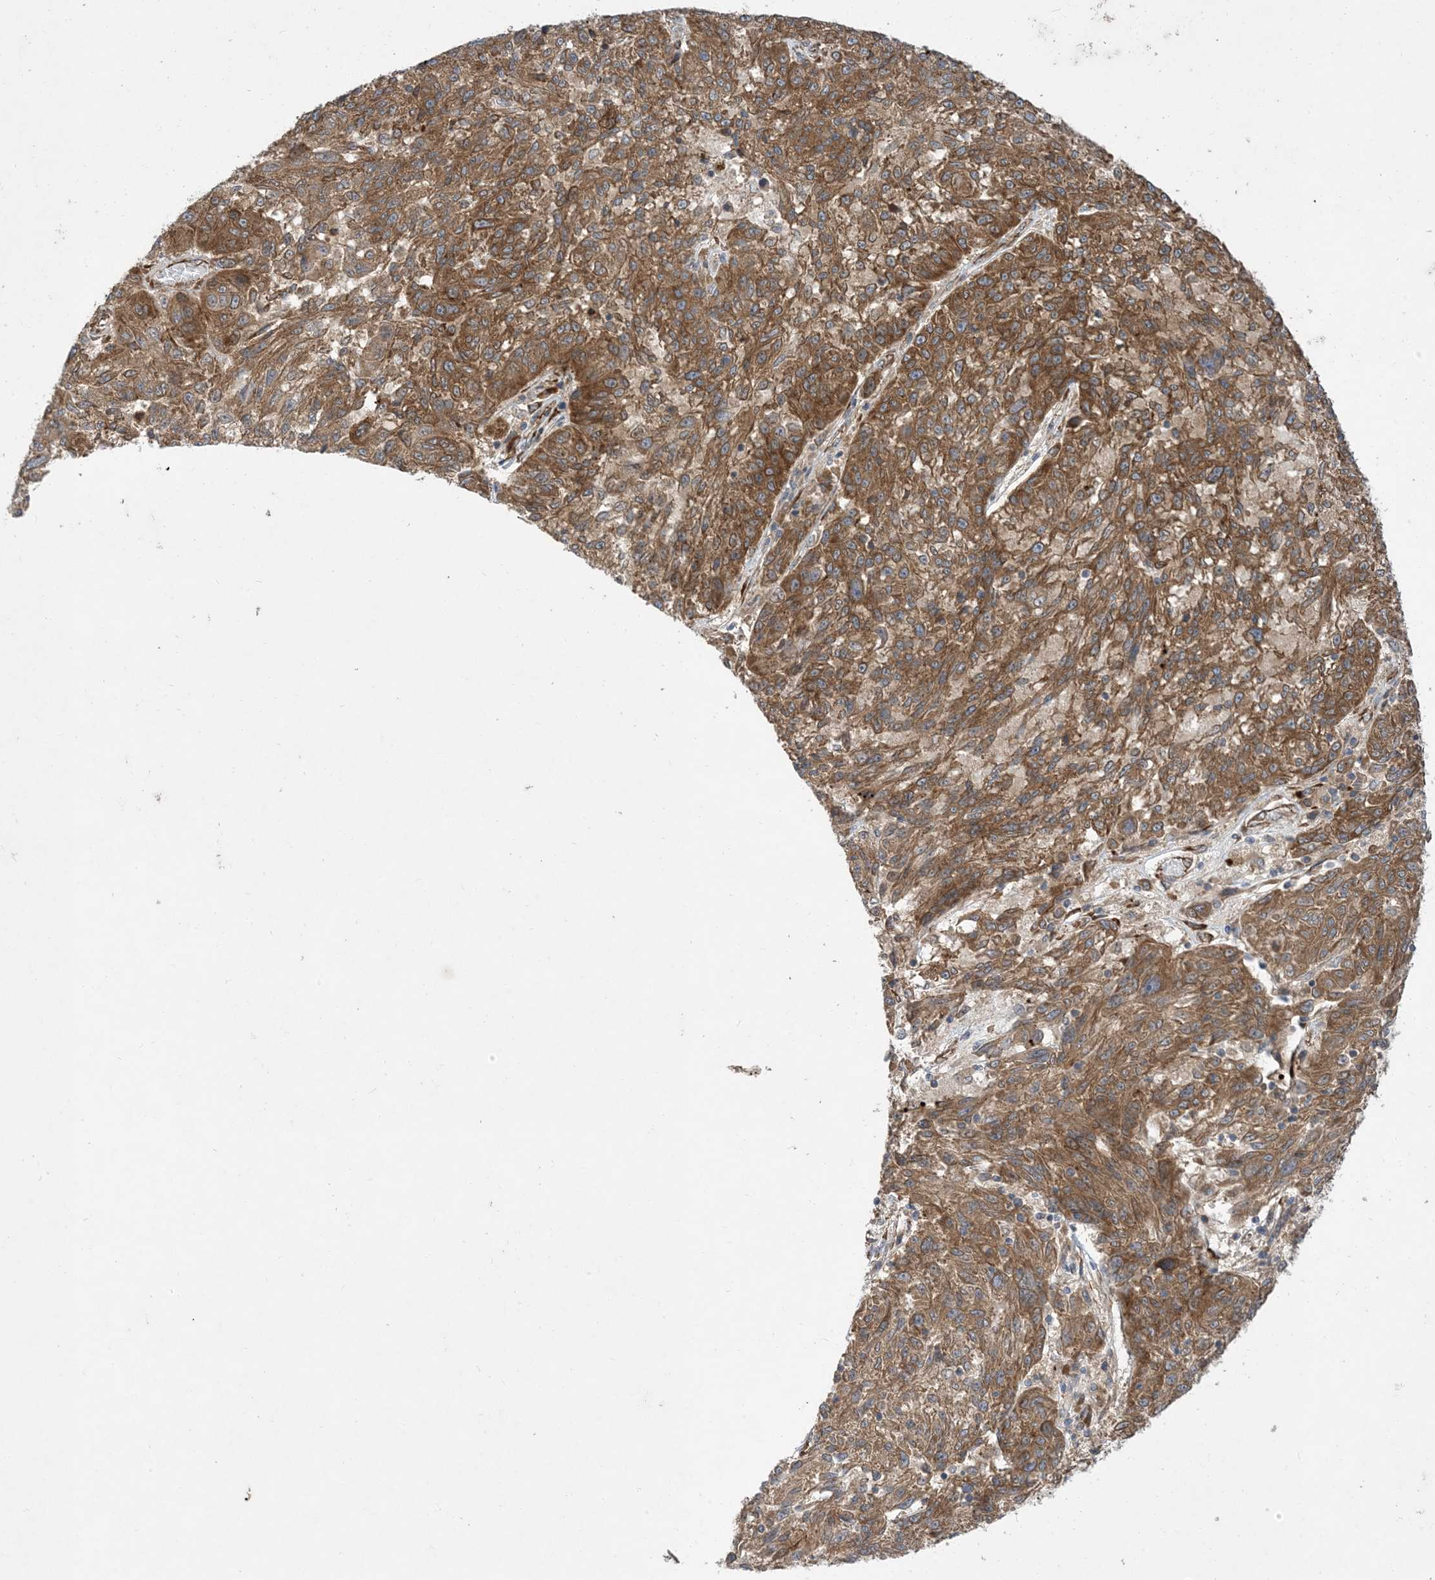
{"staining": {"intensity": "moderate", "quantity": ">75%", "location": "cytoplasmic/membranous"}, "tissue": "melanoma", "cell_type": "Tumor cells", "image_type": "cancer", "snomed": [{"axis": "morphology", "description": "Malignant melanoma, NOS"}, {"axis": "topography", "description": "Skin"}], "caption": "Malignant melanoma was stained to show a protein in brown. There is medium levels of moderate cytoplasmic/membranous positivity in approximately >75% of tumor cells.", "gene": "OTOP1", "patient": {"sex": "male", "age": 53}}